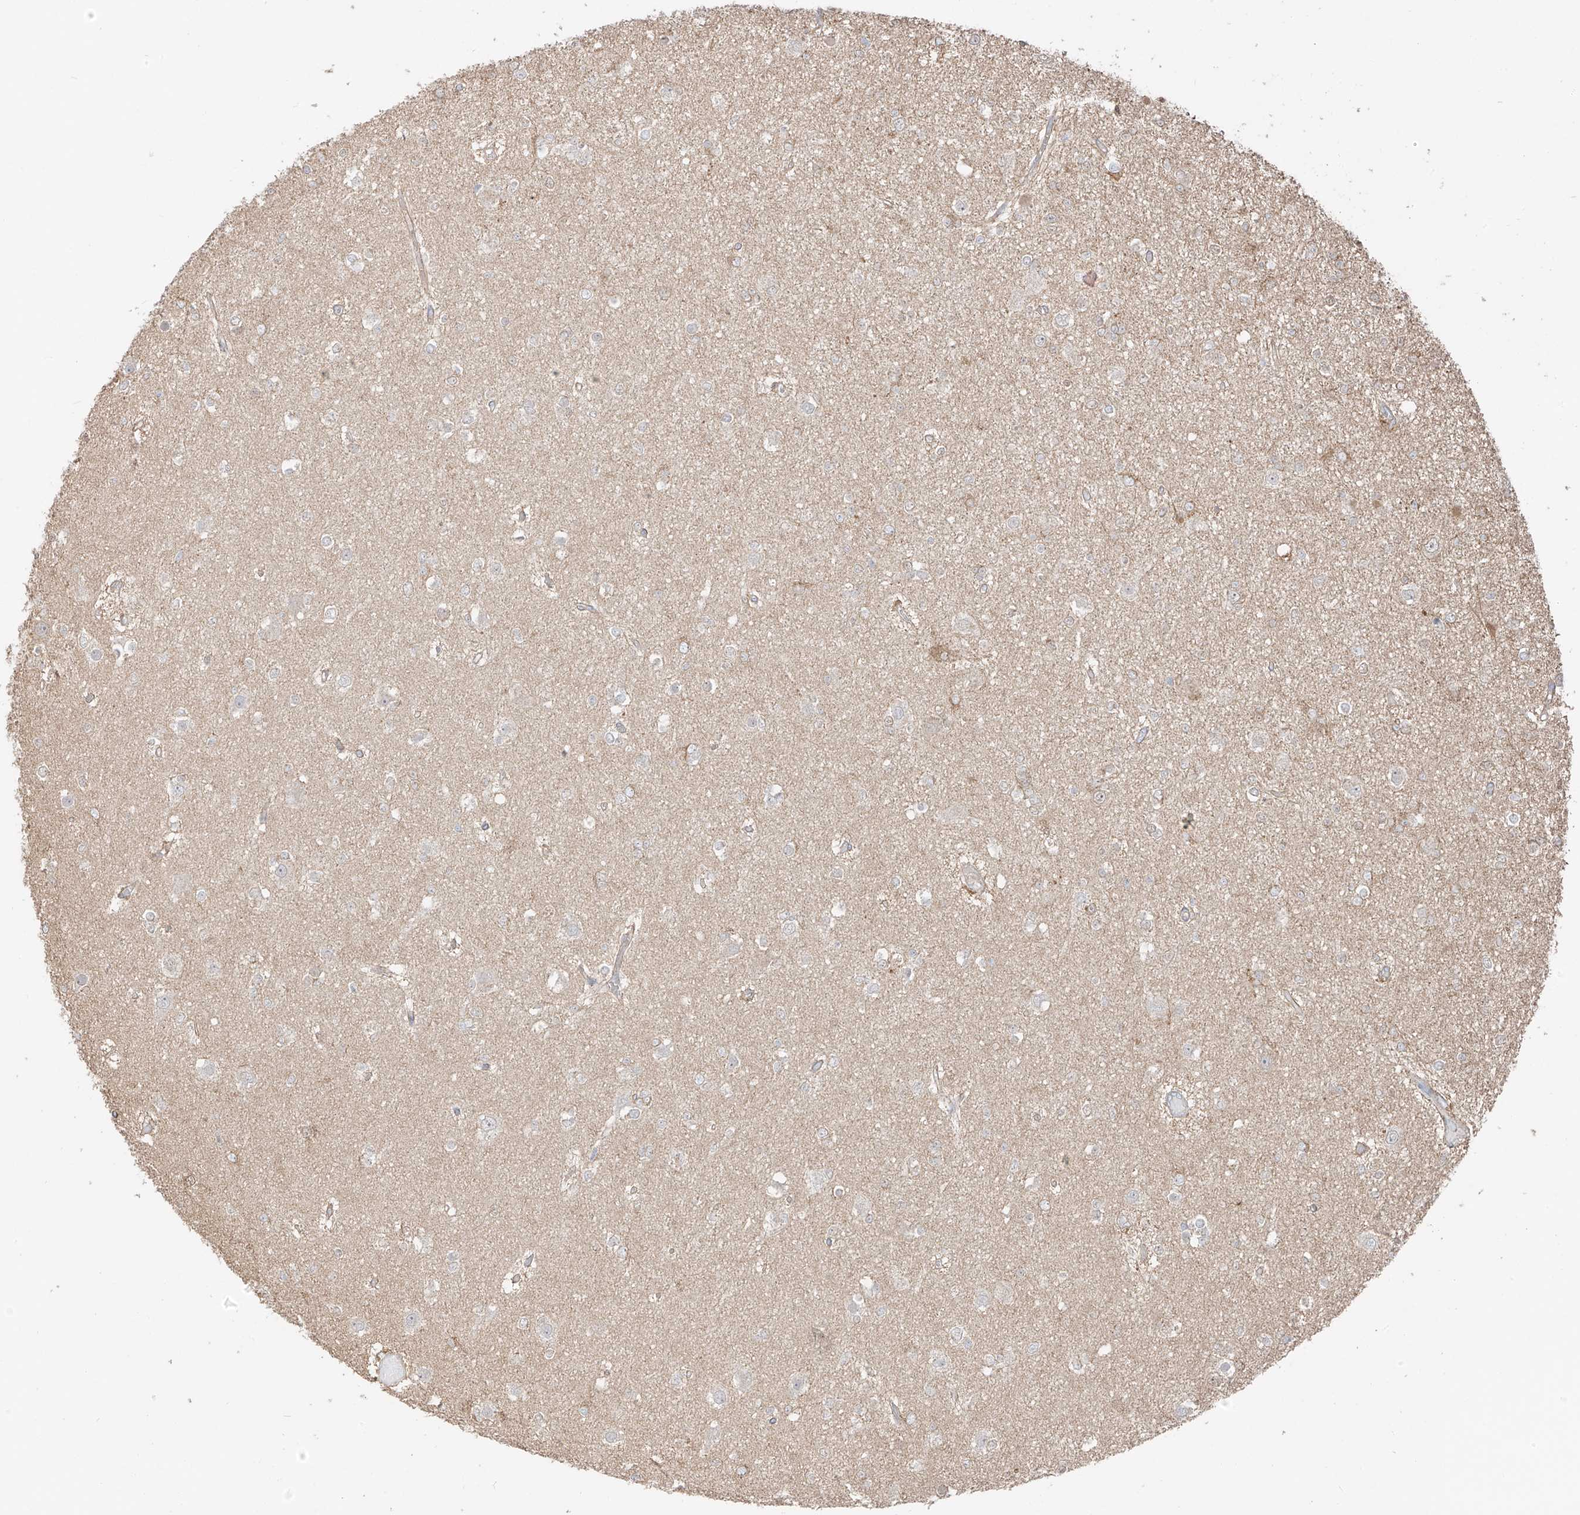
{"staining": {"intensity": "weak", "quantity": "<25%", "location": "cytoplasmic/membranous"}, "tissue": "glioma", "cell_type": "Tumor cells", "image_type": "cancer", "snomed": [{"axis": "morphology", "description": "Glioma, malignant, Low grade"}, {"axis": "topography", "description": "Brain"}], "caption": "Low-grade glioma (malignant) was stained to show a protein in brown. There is no significant positivity in tumor cells. (DAB IHC, high magnification).", "gene": "ETHE1", "patient": {"sex": "female", "age": 22}}